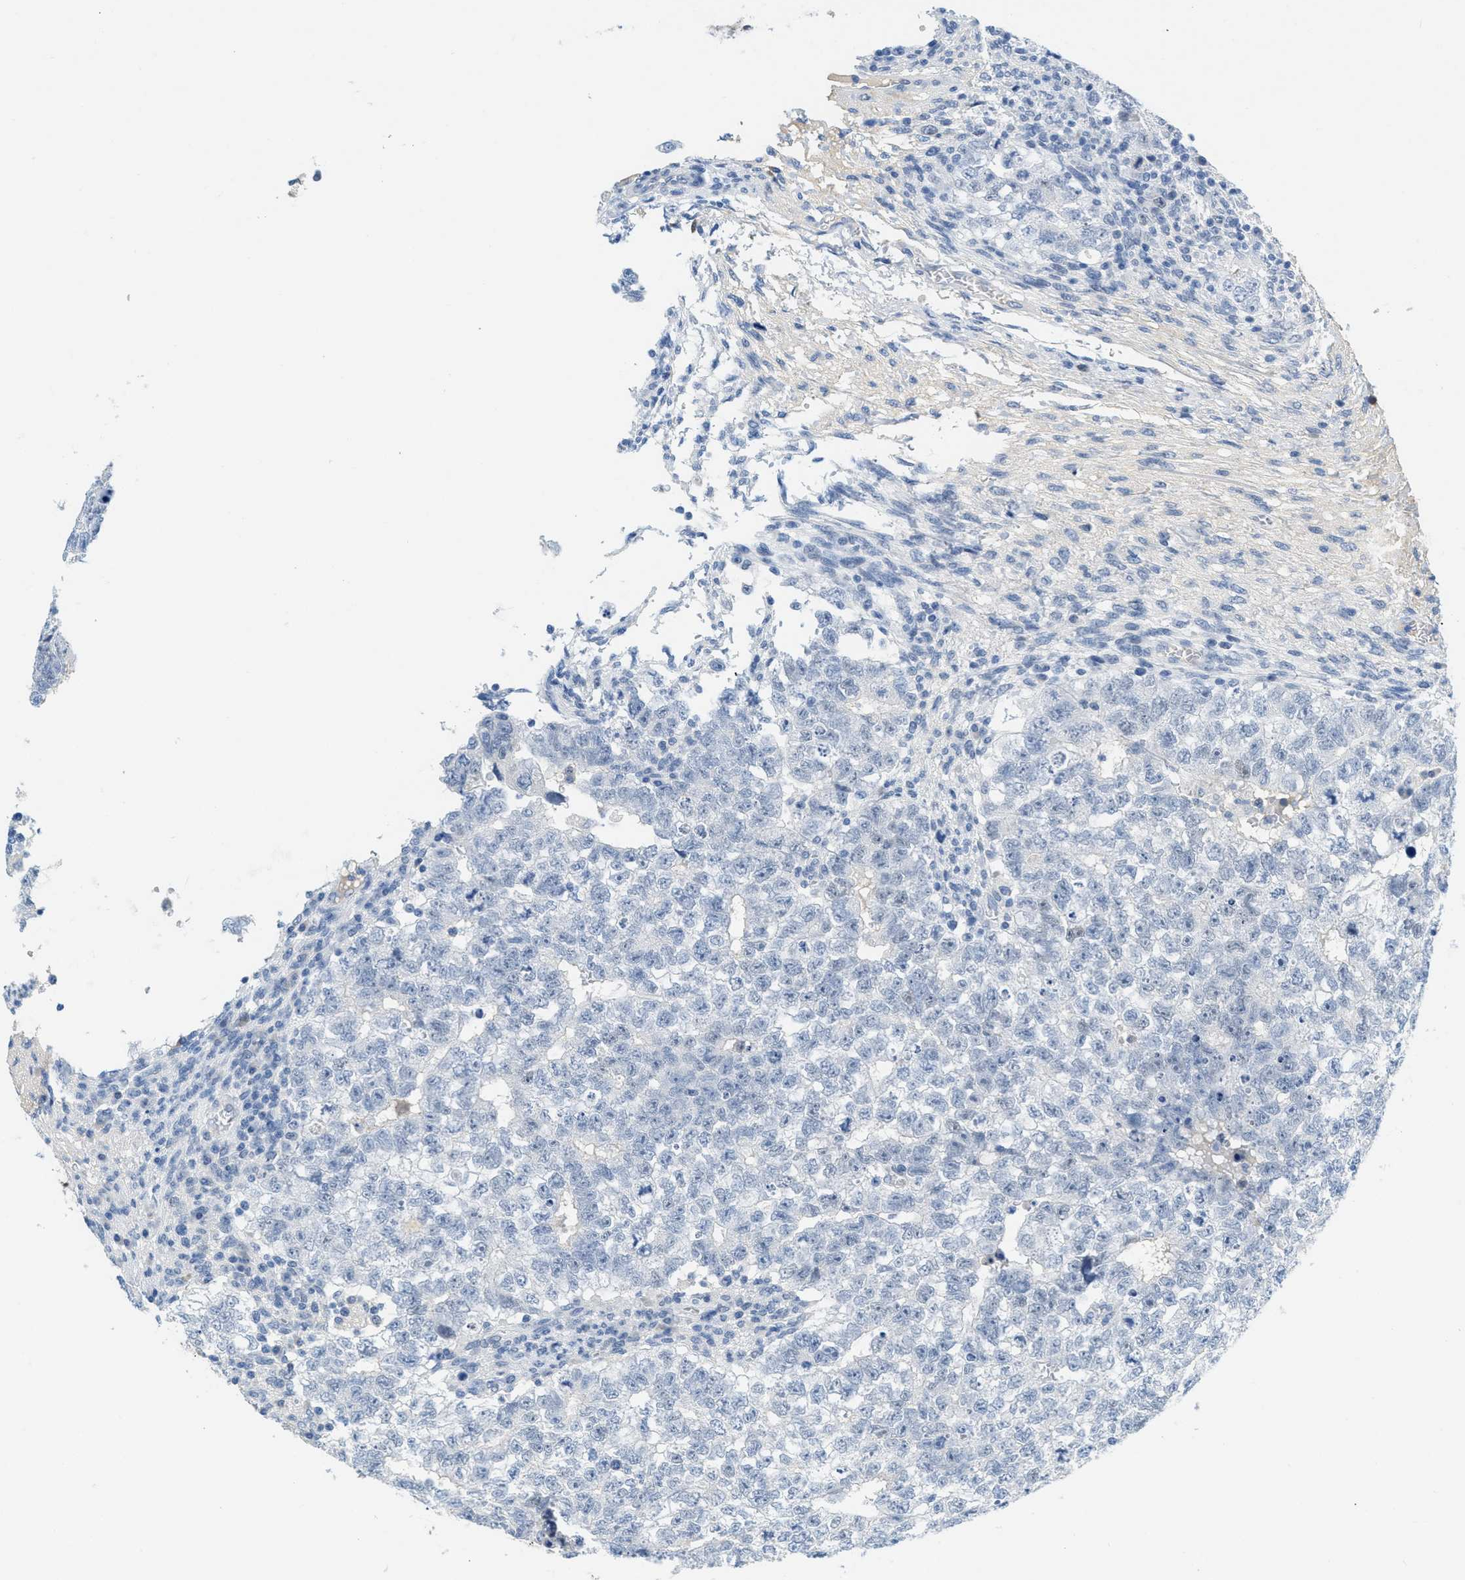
{"staining": {"intensity": "negative", "quantity": "none", "location": "none"}, "tissue": "testis cancer", "cell_type": "Tumor cells", "image_type": "cancer", "snomed": [{"axis": "morphology", "description": "Seminoma, NOS"}, {"axis": "morphology", "description": "Carcinoma, Embryonal, NOS"}, {"axis": "topography", "description": "Testis"}], "caption": "Embryonal carcinoma (testis) was stained to show a protein in brown. There is no significant expression in tumor cells.", "gene": "HSF2", "patient": {"sex": "male", "age": 38}}